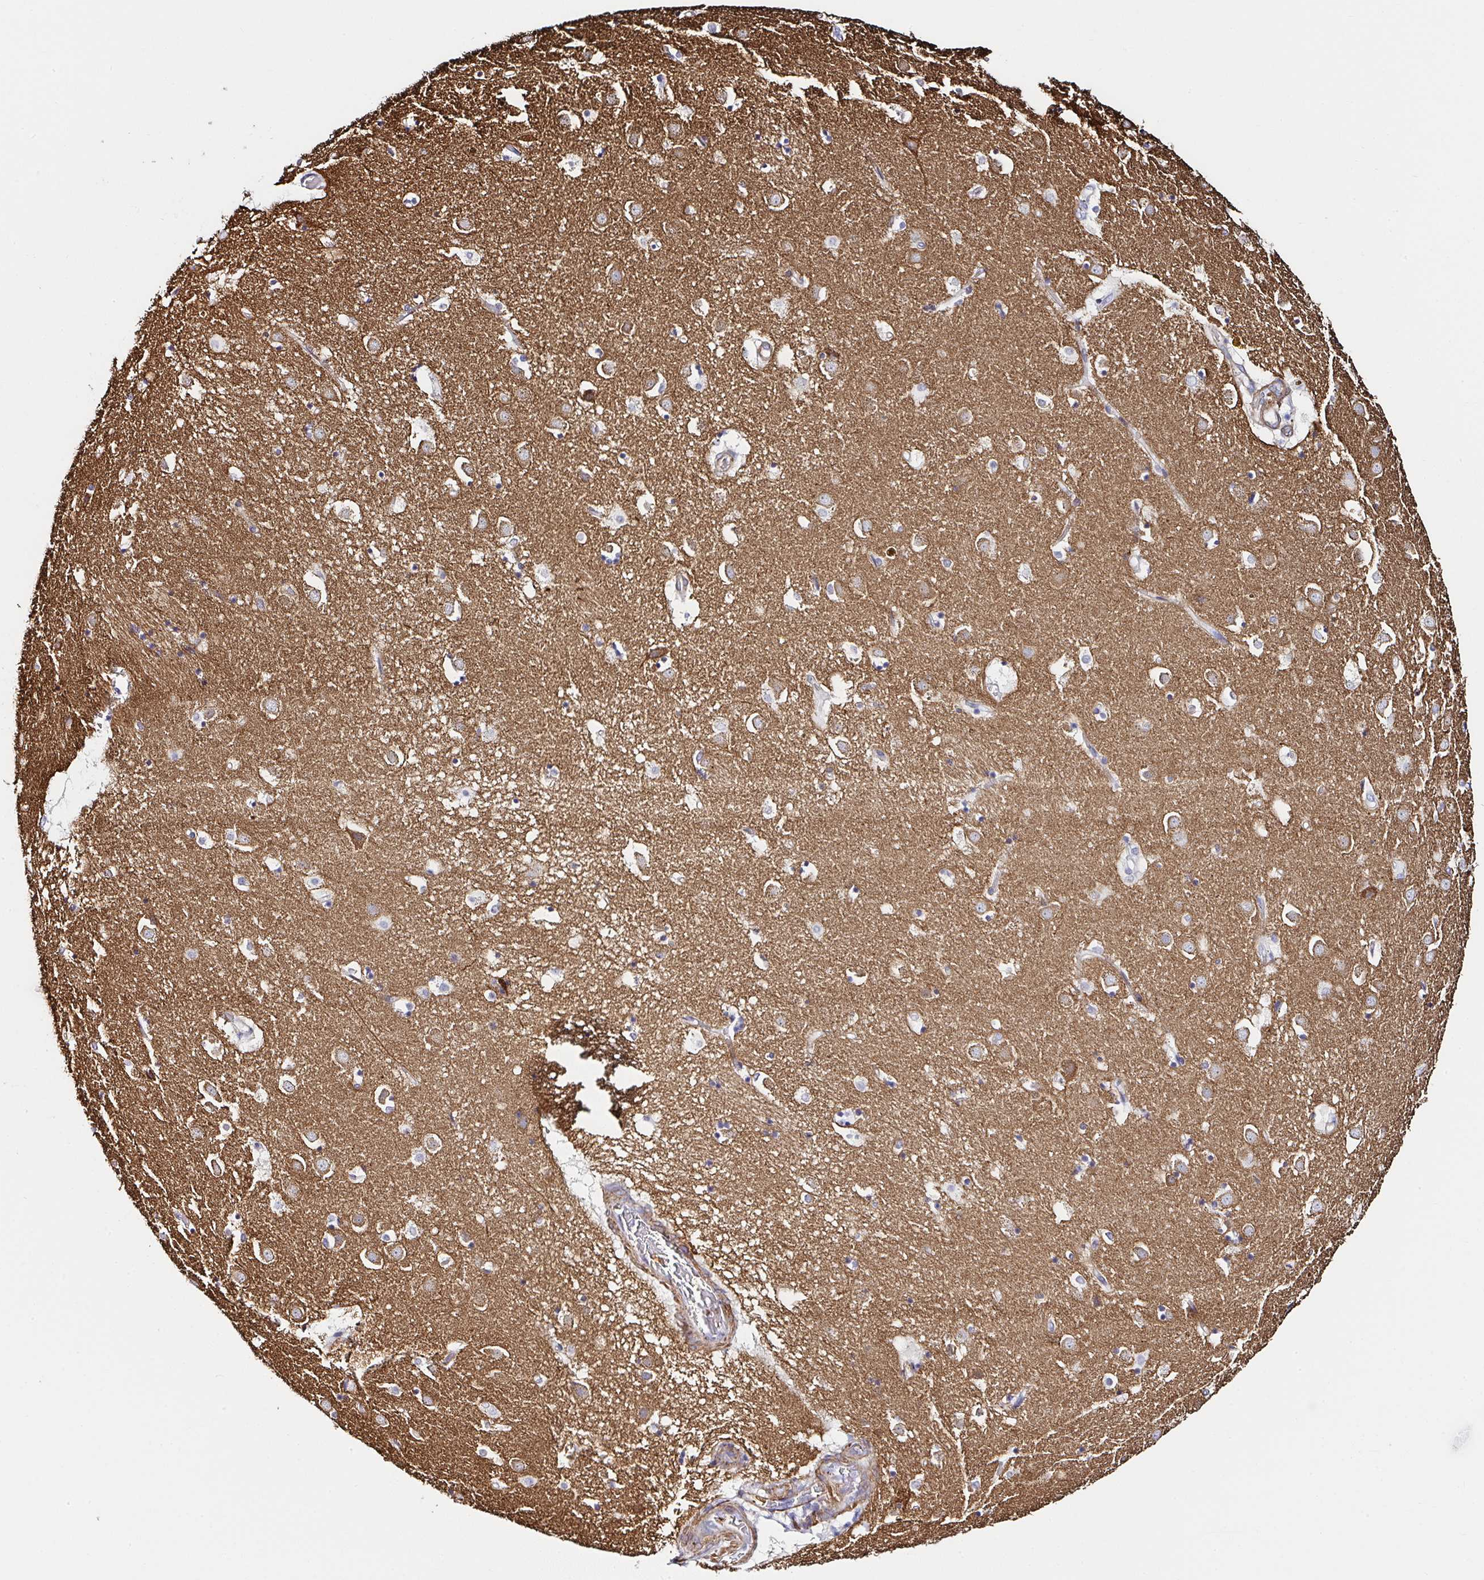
{"staining": {"intensity": "moderate", "quantity": "<25%", "location": "cytoplasmic/membranous"}, "tissue": "caudate", "cell_type": "Glial cells", "image_type": "normal", "snomed": [{"axis": "morphology", "description": "Normal tissue, NOS"}, {"axis": "topography", "description": "Lateral ventricle wall"}], "caption": "Benign caudate reveals moderate cytoplasmic/membranous positivity in approximately <25% of glial cells, visualized by immunohistochemistry.", "gene": "PPFIA4", "patient": {"sex": "male", "age": 58}}